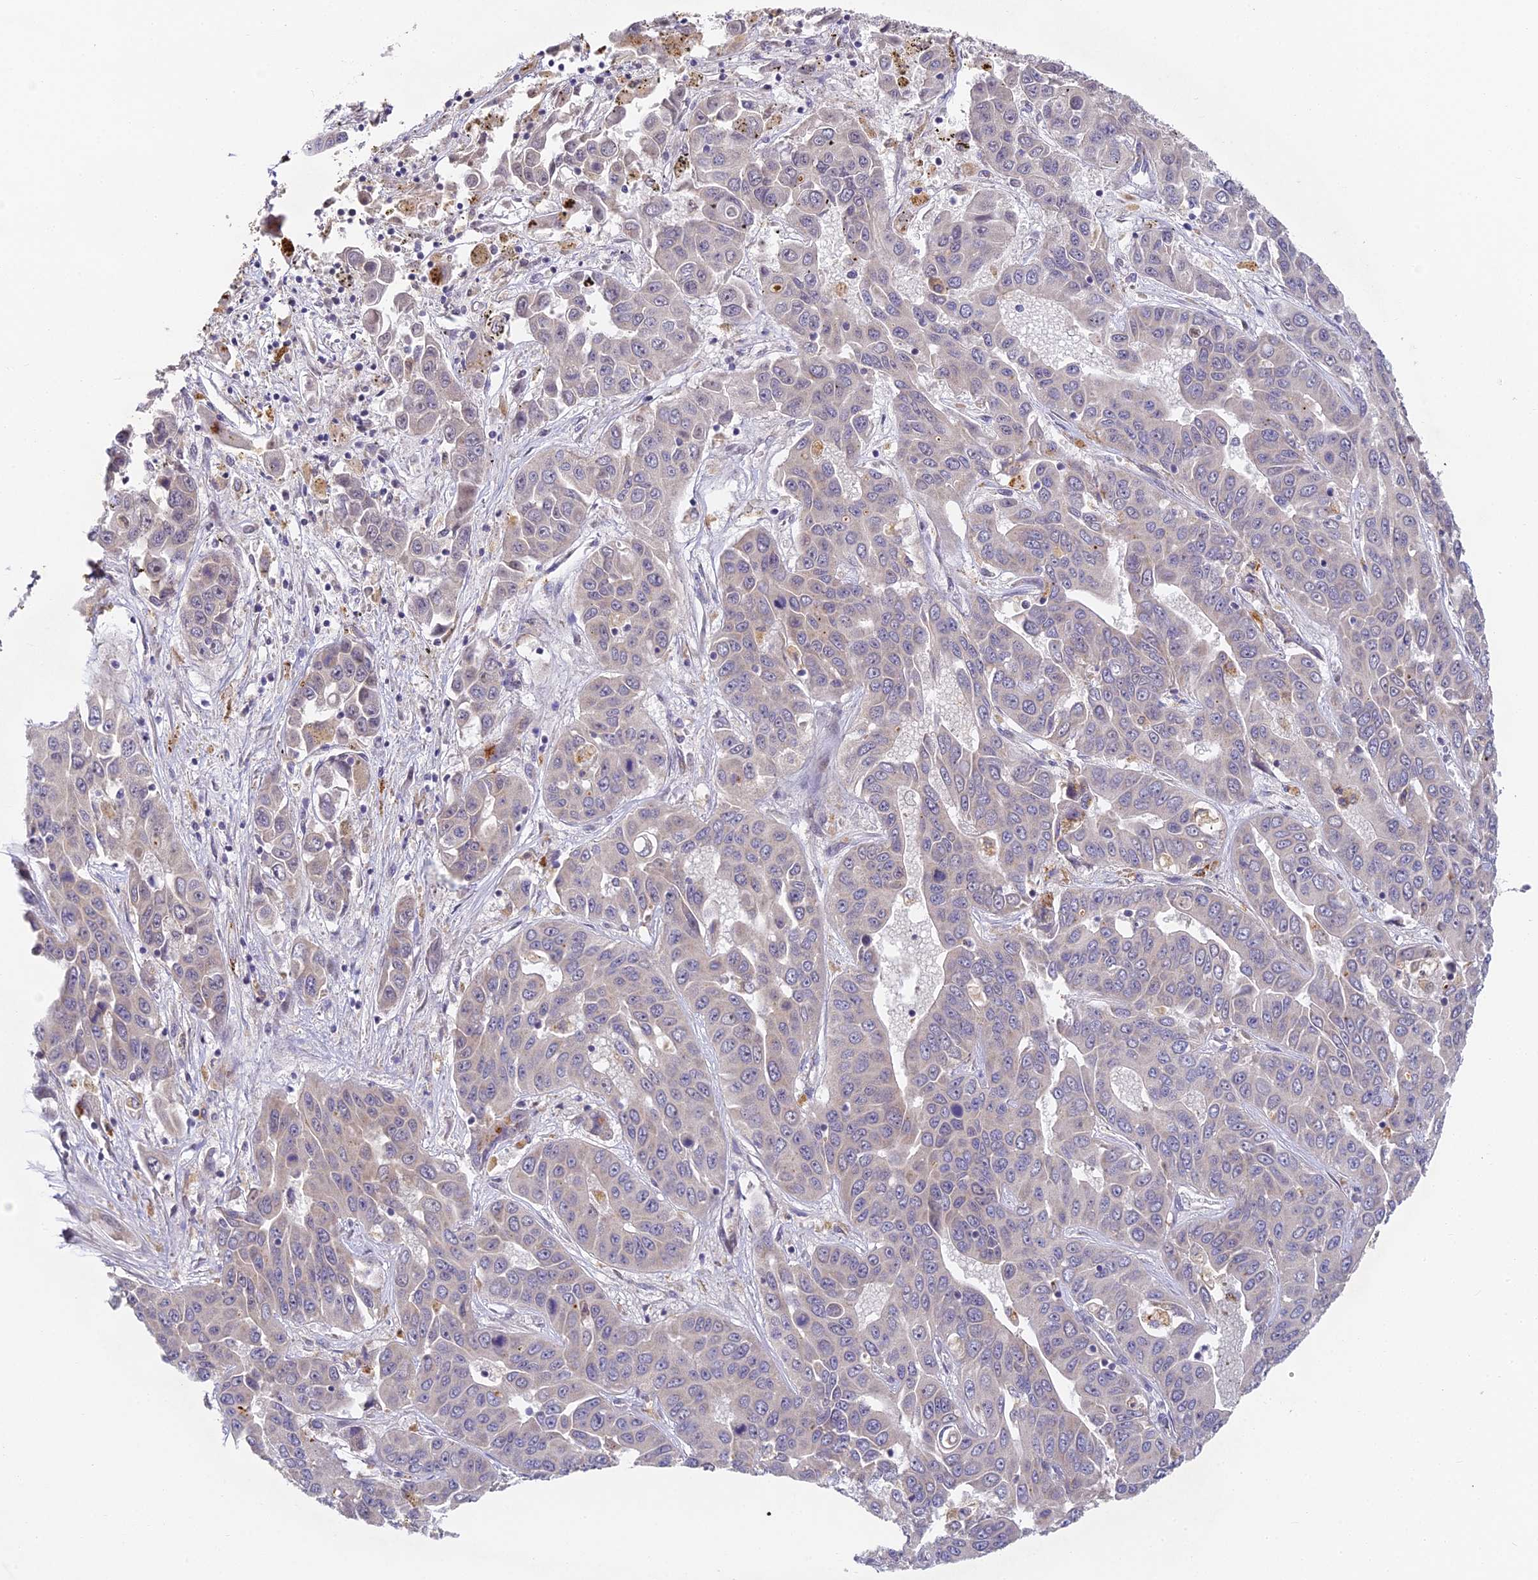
{"staining": {"intensity": "negative", "quantity": "none", "location": "none"}, "tissue": "liver cancer", "cell_type": "Tumor cells", "image_type": "cancer", "snomed": [{"axis": "morphology", "description": "Cholangiocarcinoma"}, {"axis": "topography", "description": "Liver"}], "caption": "Liver cholangiocarcinoma was stained to show a protein in brown. There is no significant staining in tumor cells.", "gene": "DNAAF10", "patient": {"sex": "female", "age": 52}}